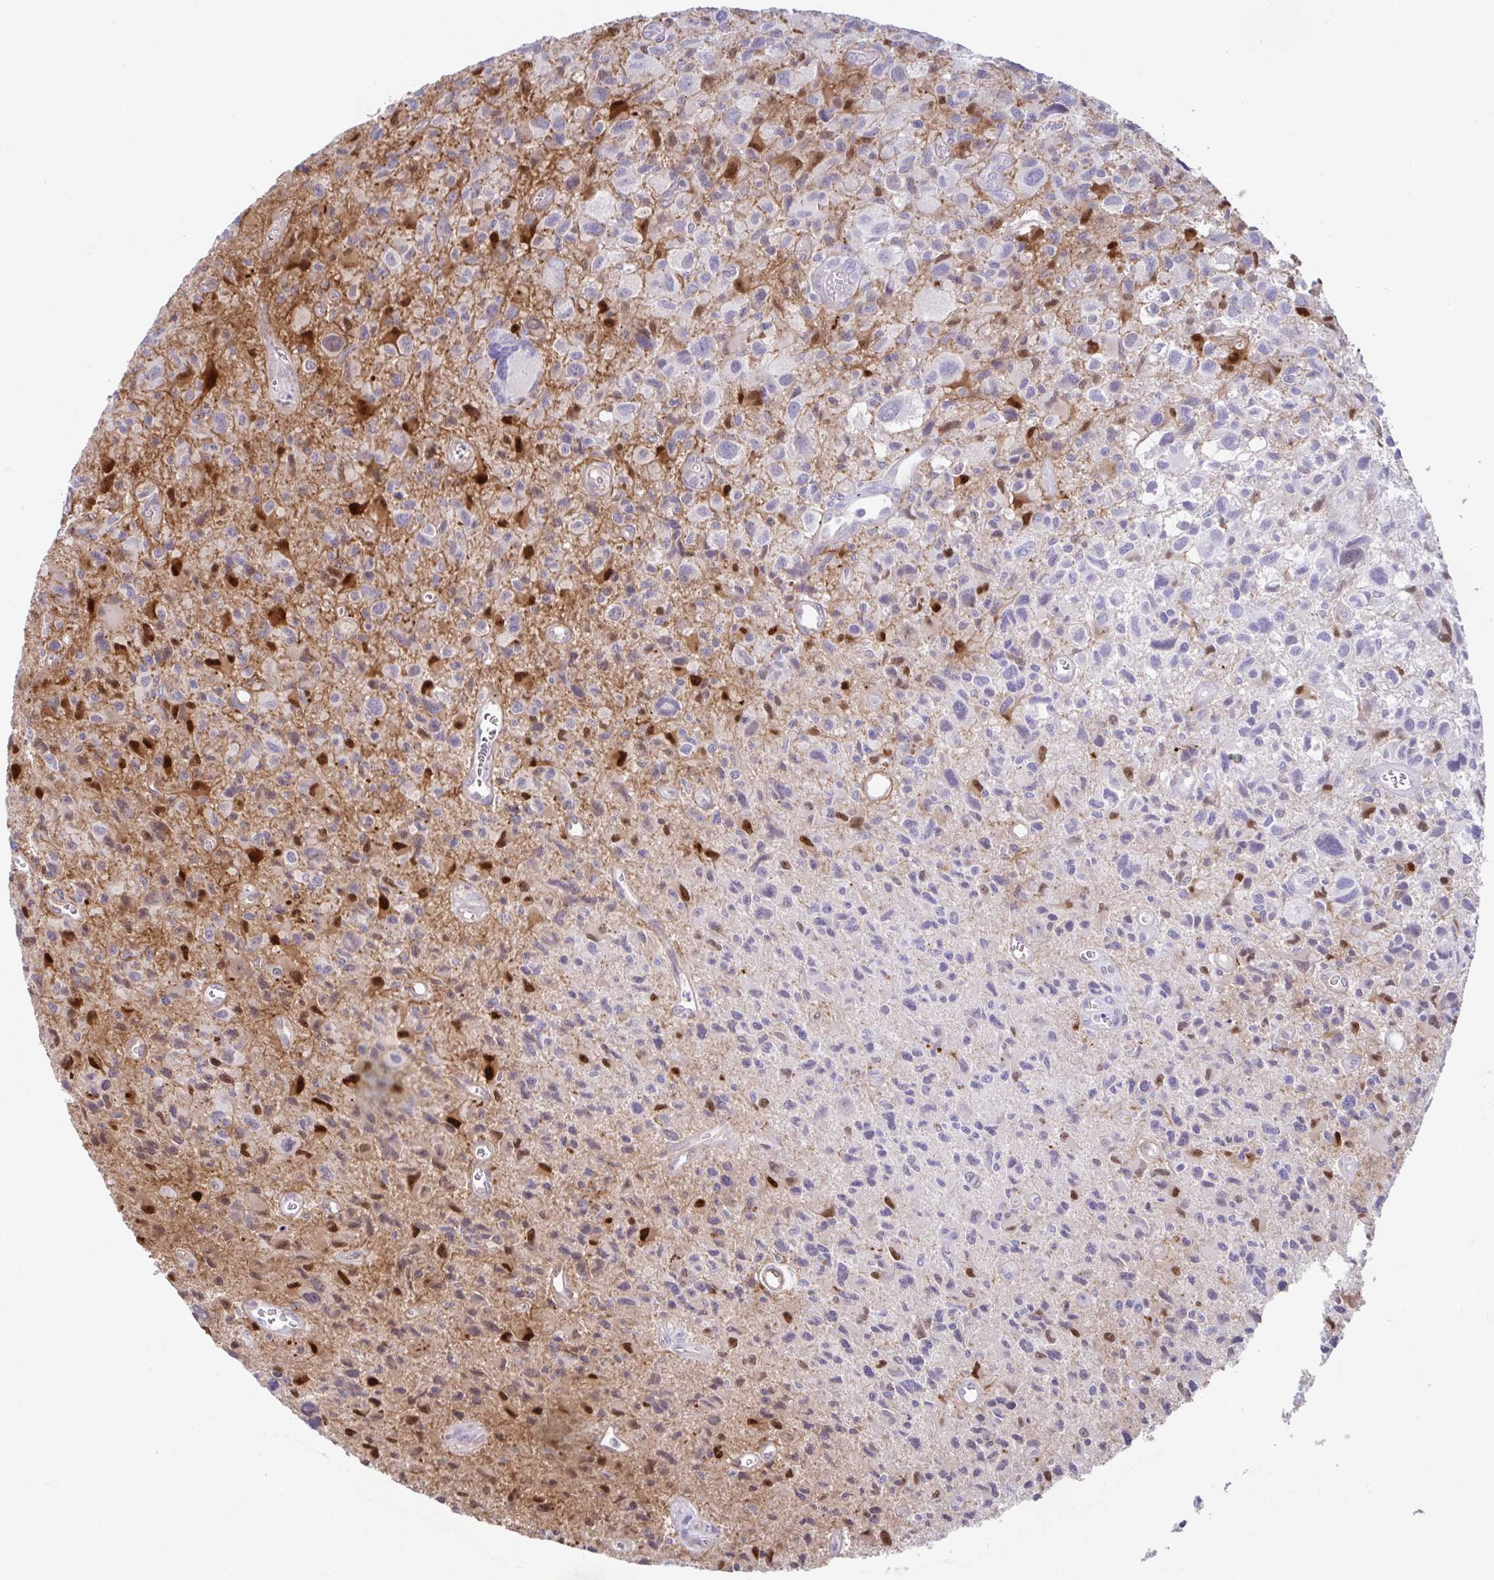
{"staining": {"intensity": "negative", "quantity": "none", "location": "none"}, "tissue": "glioma", "cell_type": "Tumor cells", "image_type": "cancer", "snomed": [{"axis": "morphology", "description": "Glioma, malignant, High grade"}, {"axis": "topography", "description": "Brain"}], "caption": "Human malignant high-grade glioma stained for a protein using IHC reveals no positivity in tumor cells.", "gene": "FAM107A", "patient": {"sex": "male", "age": 76}}